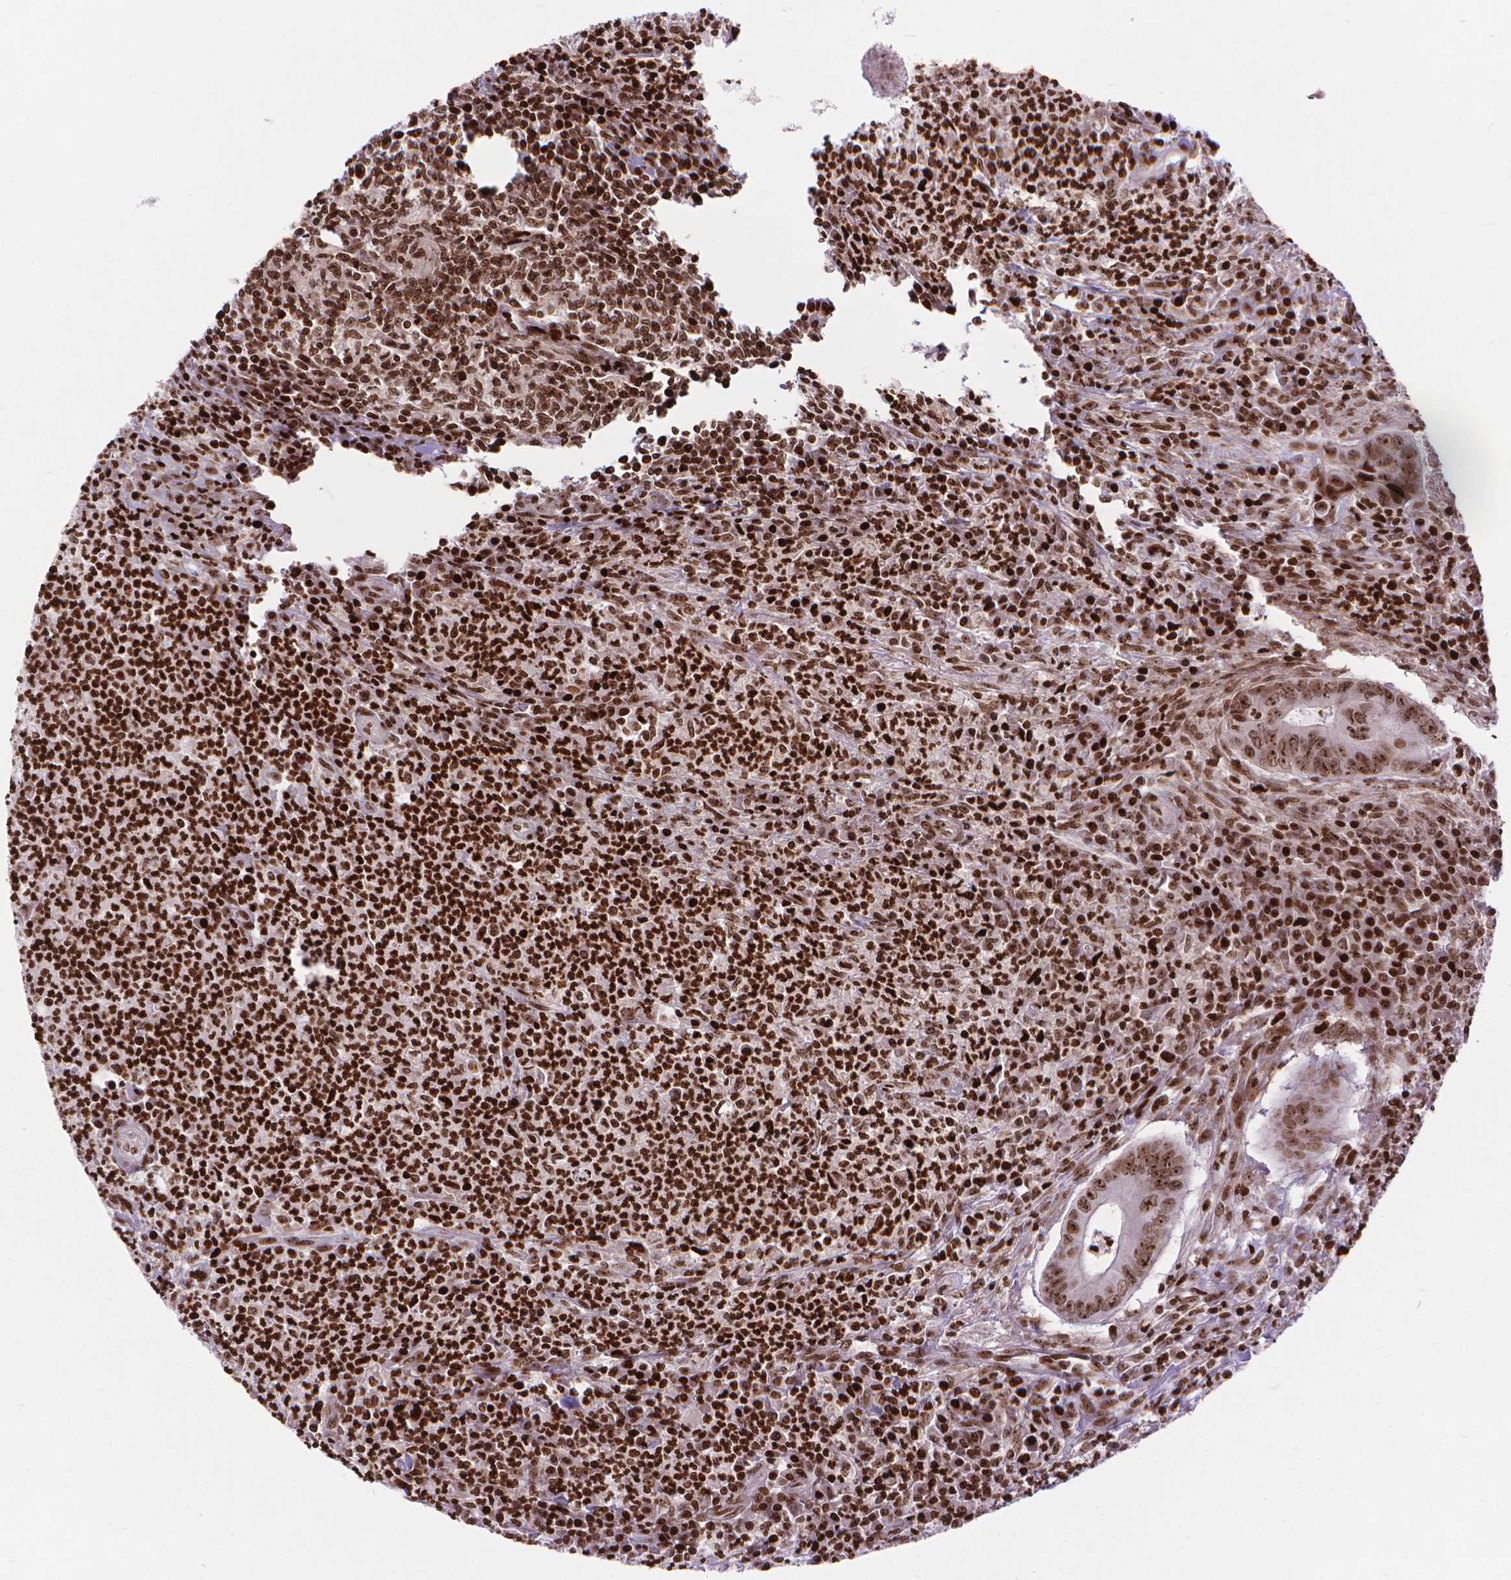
{"staining": {"intensity": "moderate", "quantity": ">75%", "location": "nuclear"}, "tissue": "colorectal cancer", "cell_type": "Tumor cells", "image_type": "cancer", "snomed": [{"axis": "morphology", "description": "Adenocarcinoma, NOS"}, {"axis": "topography", "description": "Colon"}], "caption": "DAB (3,3'-diaminobenzidine) immunohistochemical staining of colorectal cancer (adenocarcinoma) shows moderate nuclear protein expression in about >75% of tumor cells.", "gene": "AMER1", "patient": {"sex": "female", "age": 74}}